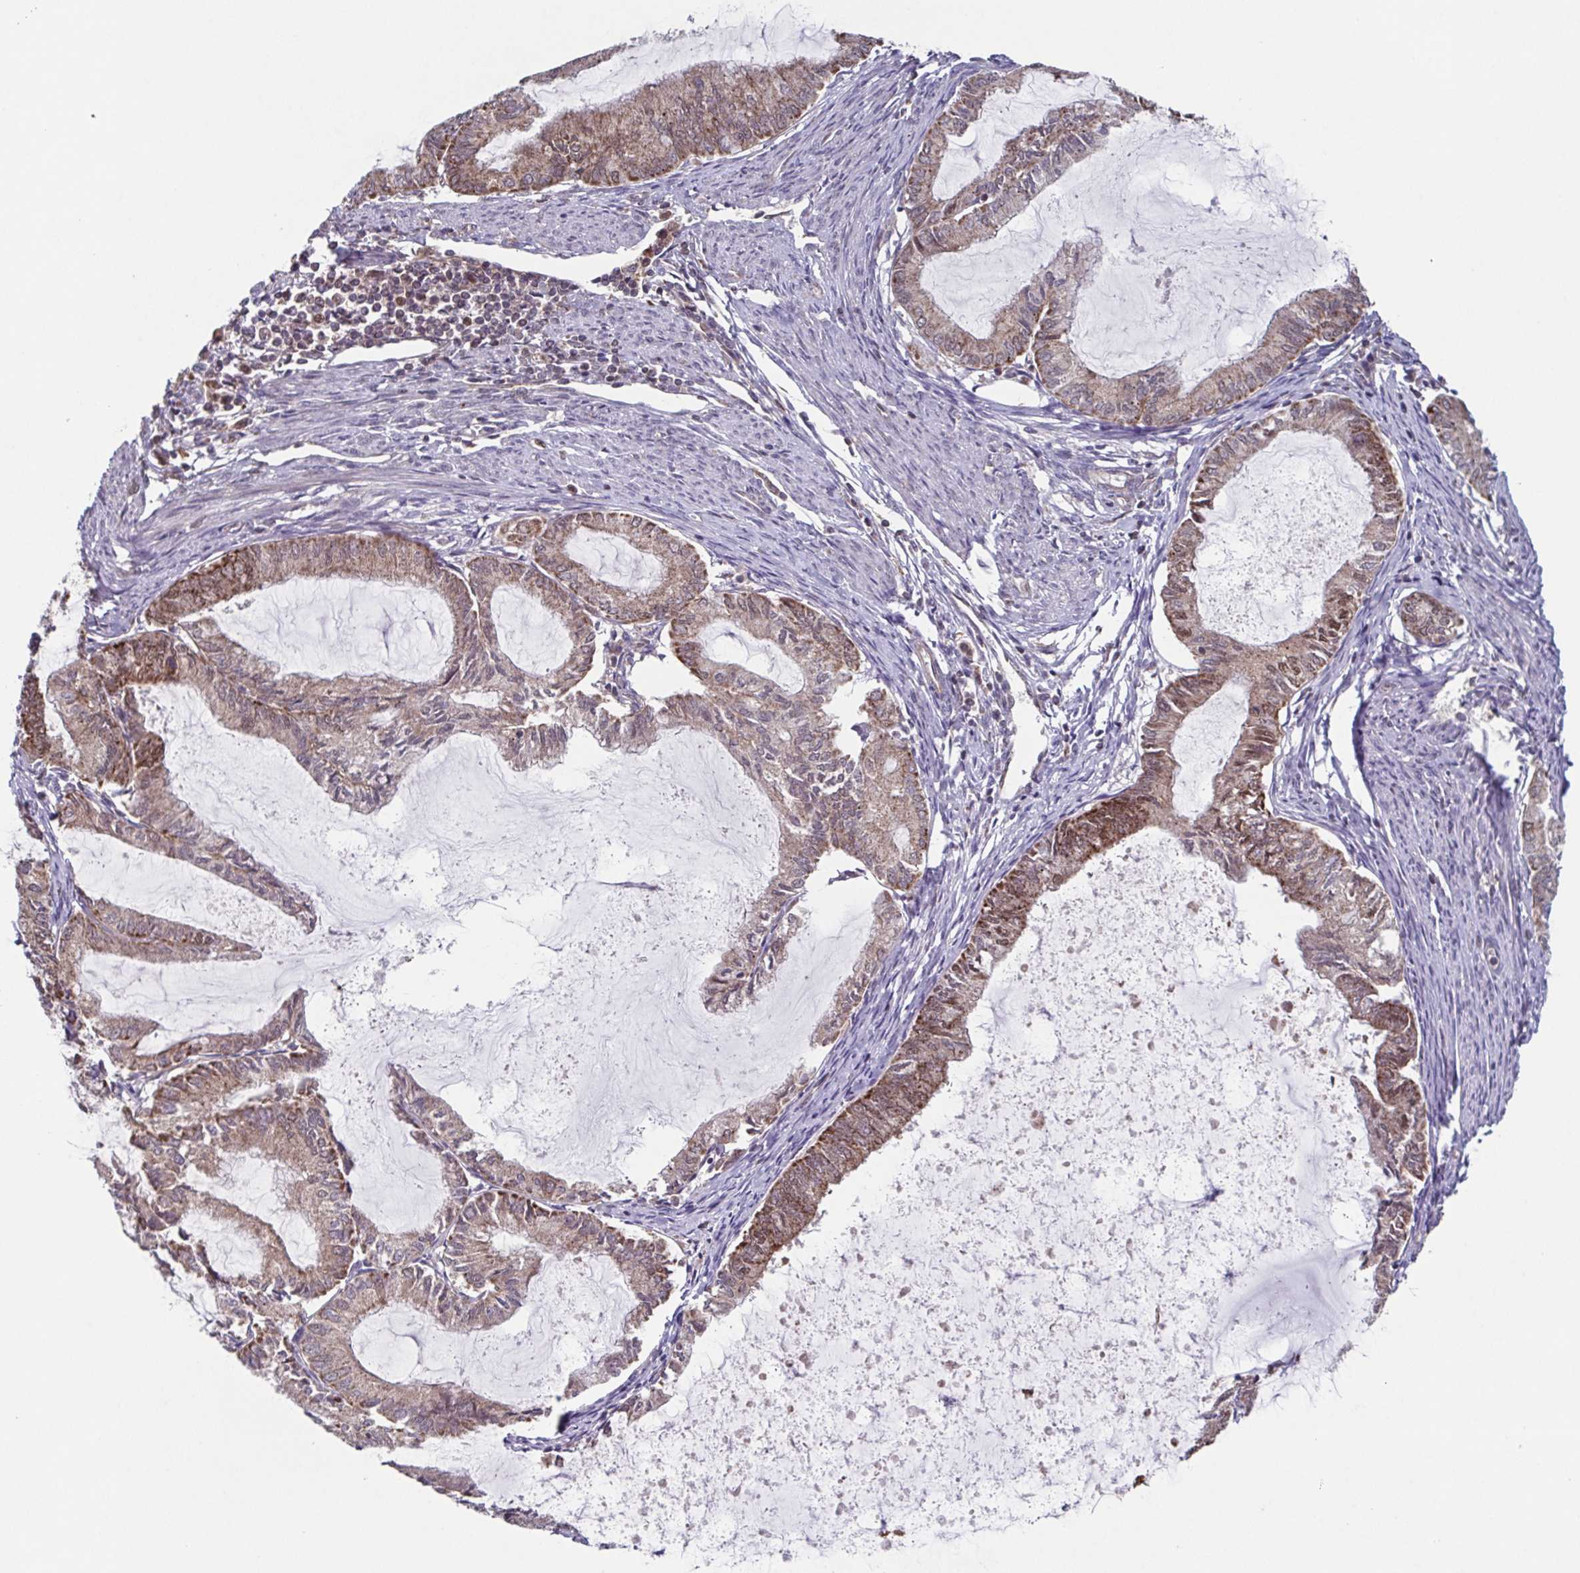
{"staining": {"intensity": "moderate", "quantity": ">75%", "location": "cytoplasmic/membranous"}, "tissue": "endometrial cancer", "cell_type": "Tumor cells", "image_type": "cancer", "snomed": [{"axis": "morphology", "description": "Adenocarcinoma, NOS"}, {"axis": "topography", "description": "Endometrium"}], "caption": "Adenocarcinoma (endometrial) tissue shows moderate cytoplasmic/membranous positivity in about >75% of tumor cells", "gene": "TTC19", "patient": {"sex": "female", "age": 86}}